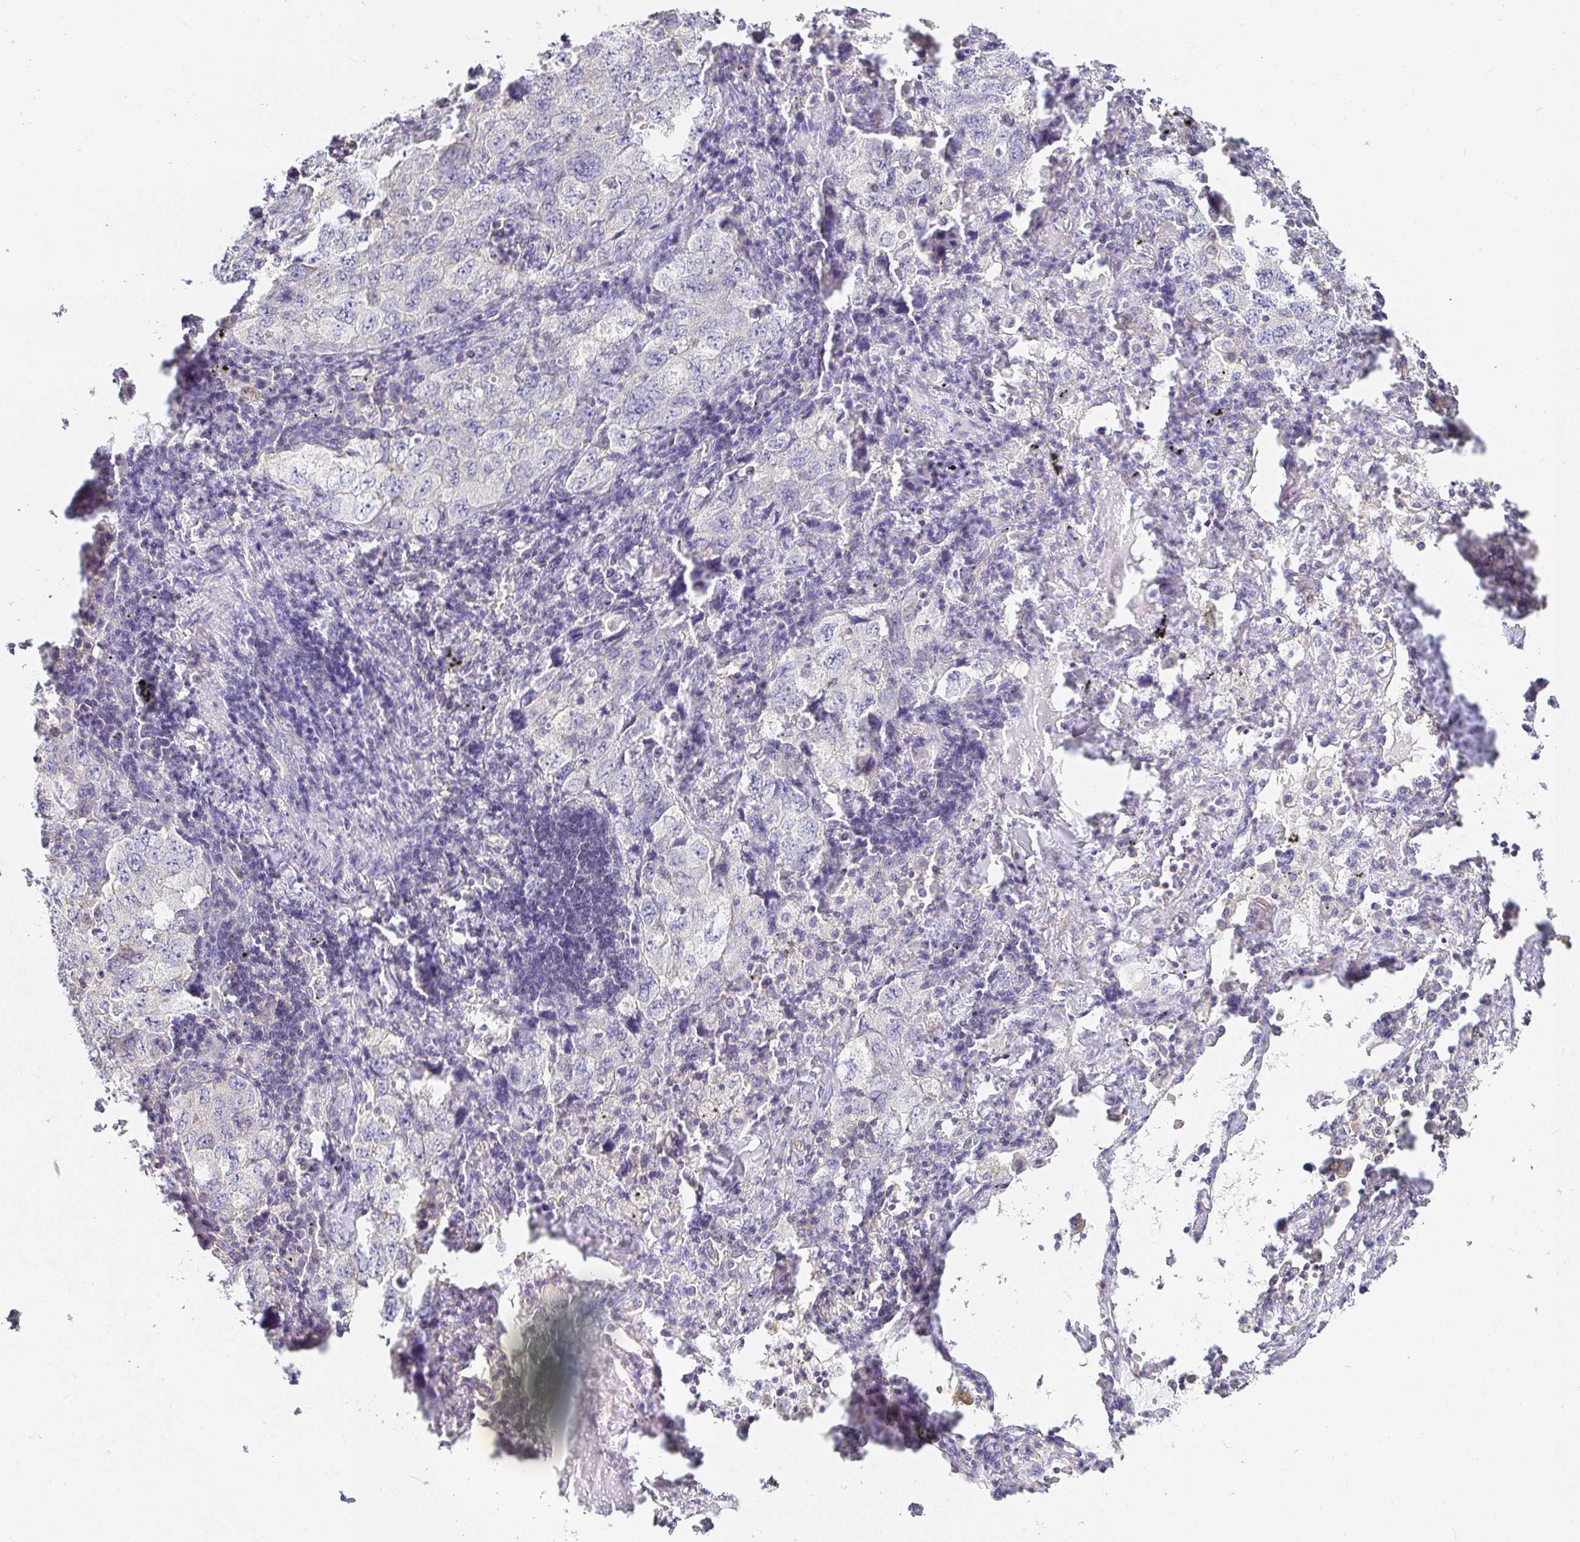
{"staining": {"intensity": "negative", "quantity": "none", "location": "none"}, "tissue": "lung cancer", "cell_type": "Tumor cells", "image_type": "cancer", "snomed": [{"axis": "morphology", "description": "Adenocarcinoma, NOS"}, {"axis": "topography", "description": "Lung"}], "caption": "DAB (3,3'-diaminobenzidine) immunohistochemical staining of adenocarcinoma (lung) demonstrates no significant expression in tumor cells. Brightfield microscopy of IHC stained with DAB (3,3'-diaminobenzidine) (brown) and hematoxylin (blue), captured at high magnification.", "gene": "TSPAN19", "patient": {"sex": "female", "age": 57}}